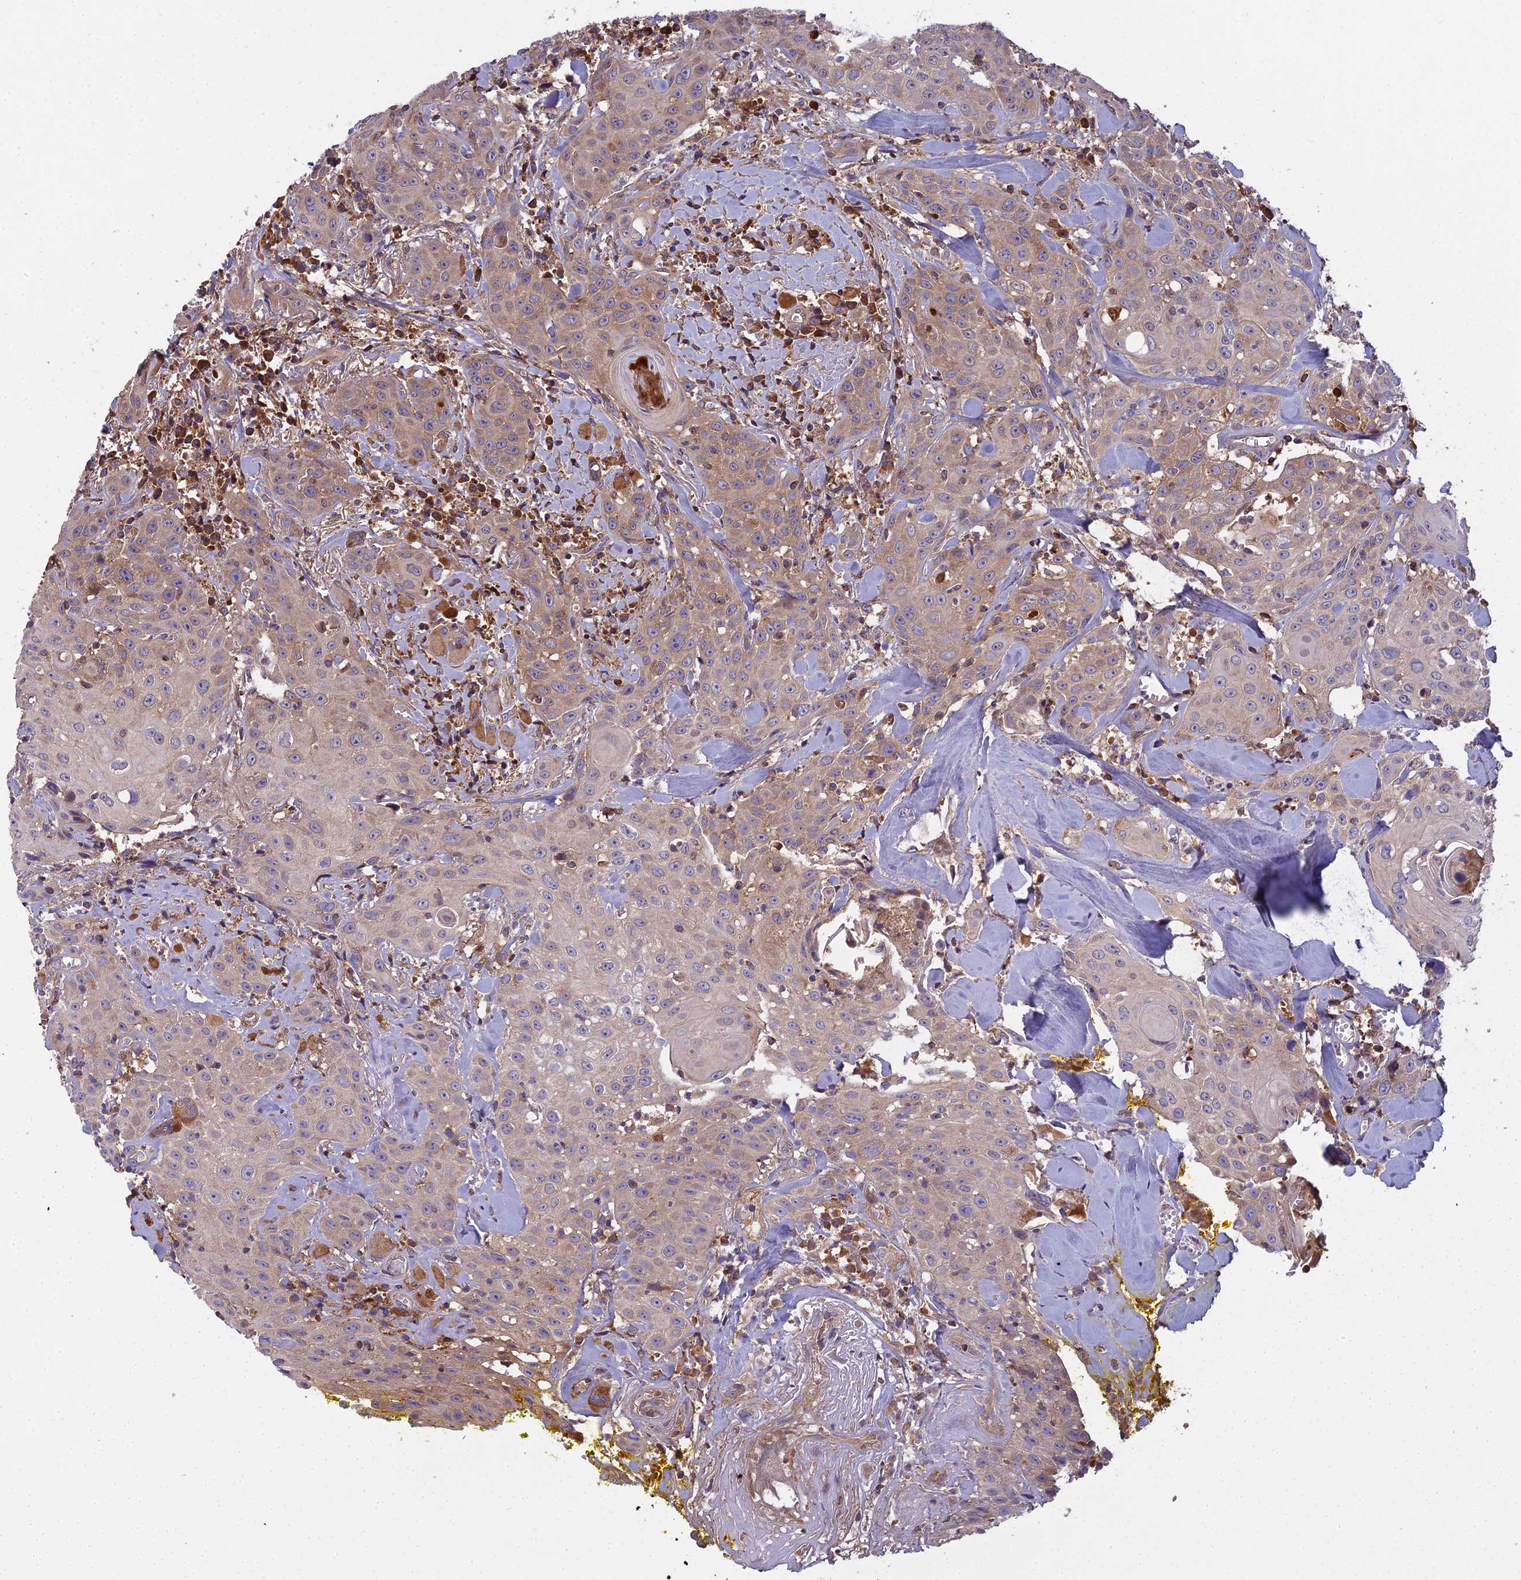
{"staining": {"intensity": "weak", "quantity": "25%-75%", "location": "cytoplasmic/membranous"}, "tissue": "head and neck cancer", "cell_type": "Tumor cells", "image_type": "cancer", "snomed": [{"axis": "morphology", "description": "Squamous cell carcinoma, NOS"}, {"axis": "topography", "description": "Oral tissue"}, {"axis": "topography", "description": "Head-Neck"}], "caption": "This image displays immunohistochemistry (IHC) staining of head and neck cancer, with low weak cytoplasmic/membranous positivity in approximately 25%-75% of tumor cells.", "gene": "CCDC167", "patient": {"sex": "female", "age": 82}}